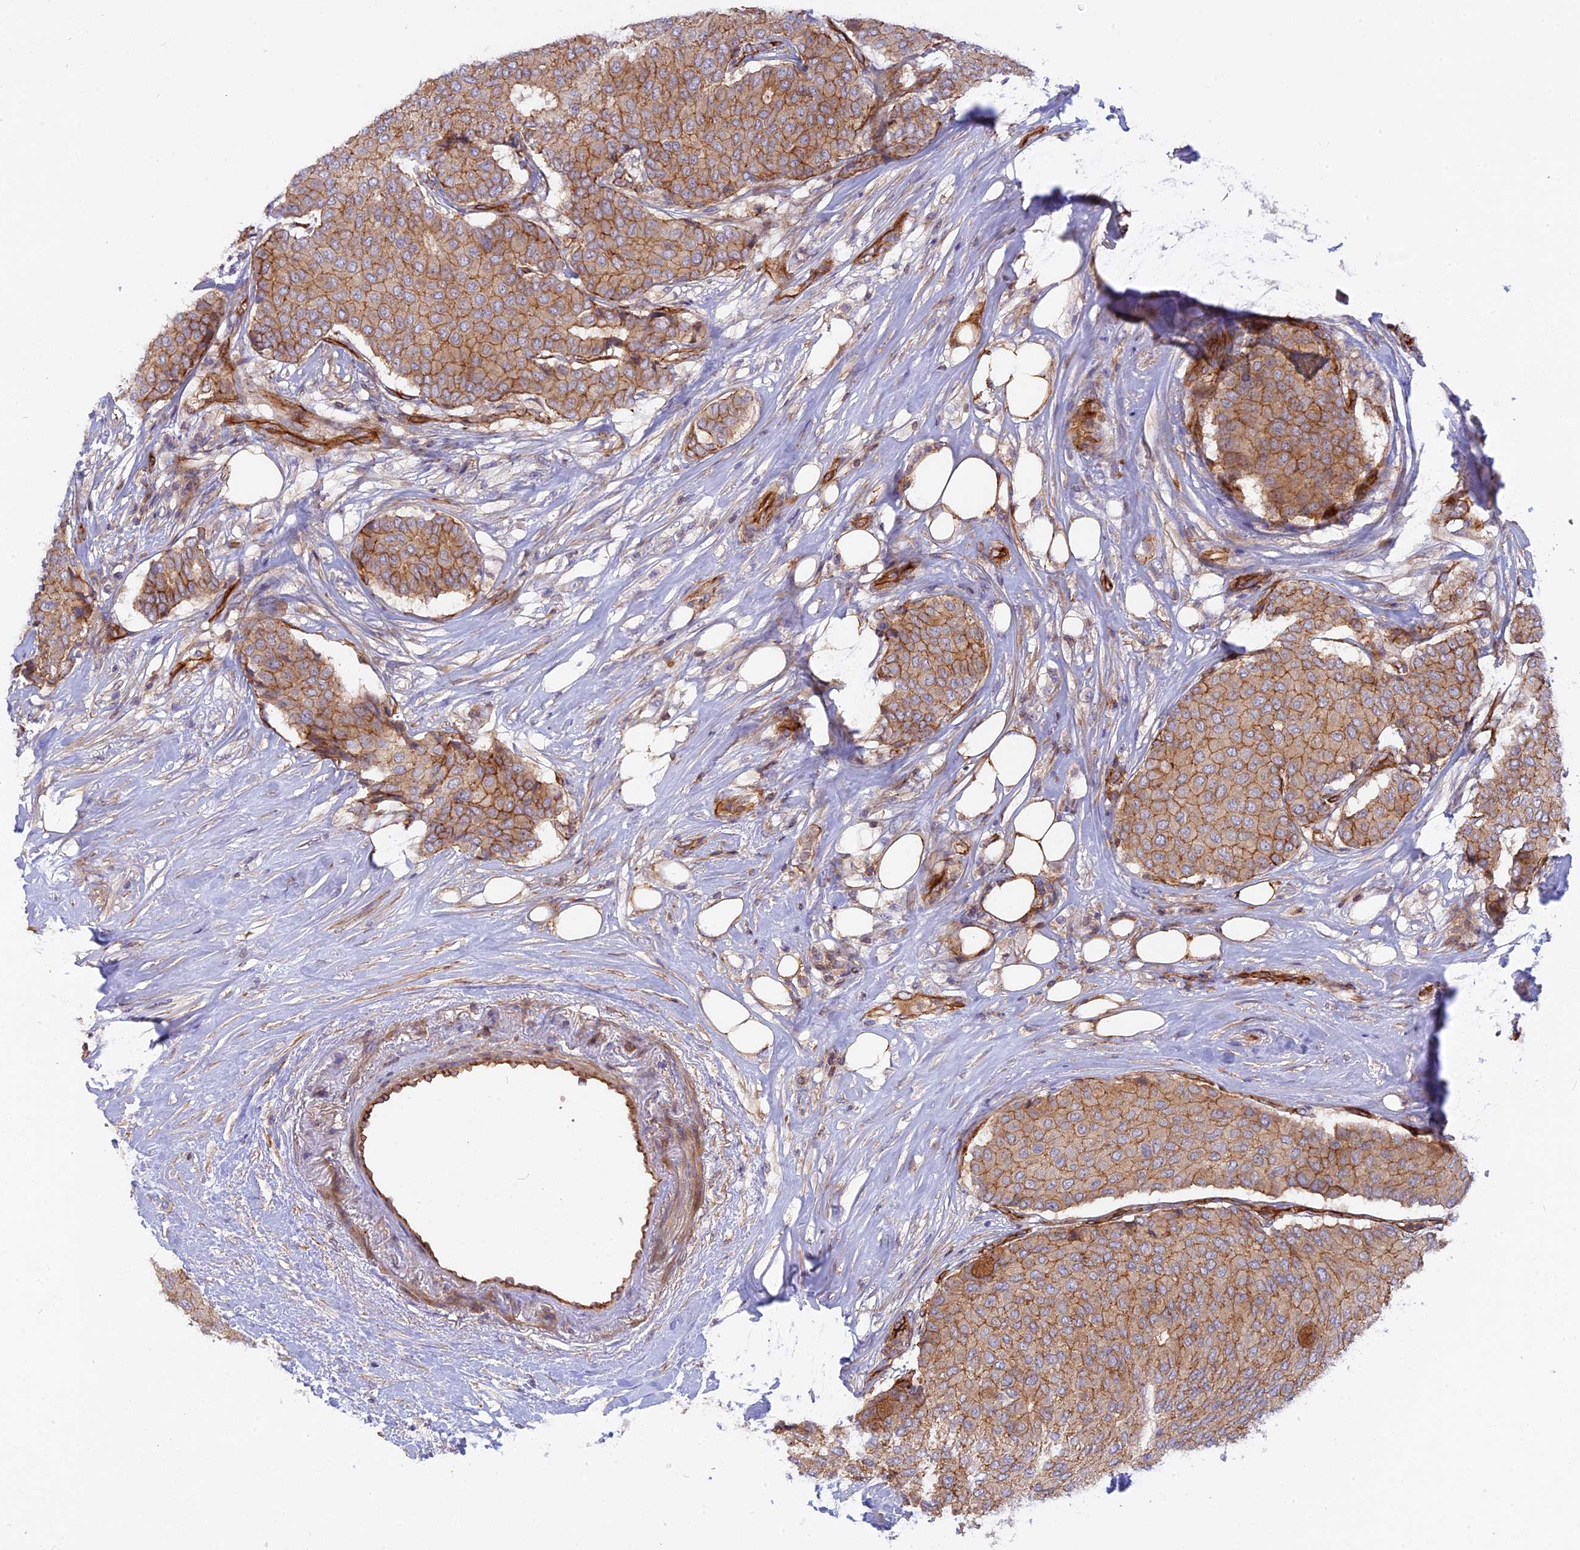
{"staining": {"intensity": "moderate", "quantity": ">75%", "location": "cytoplasmic/membranous"}, "tissue": "breast cancer", "cell_type": "Tumor cells", "image_type": "cancer", "snomed": [{"axis": "morphology", "description": "Duct carcinoma"}, {"axis": "topography", "description": "Breast"}], "caption": "Brown immunohistochemical staining in breast cancer (intraductal carcinoma) shows moderate cytoplasmic/membranous expression in approximately >75% of tumor cells. Nuclei are stained in blue.", "gene": "CNBD2", "patient": {"sex": "female", "age": 75}}